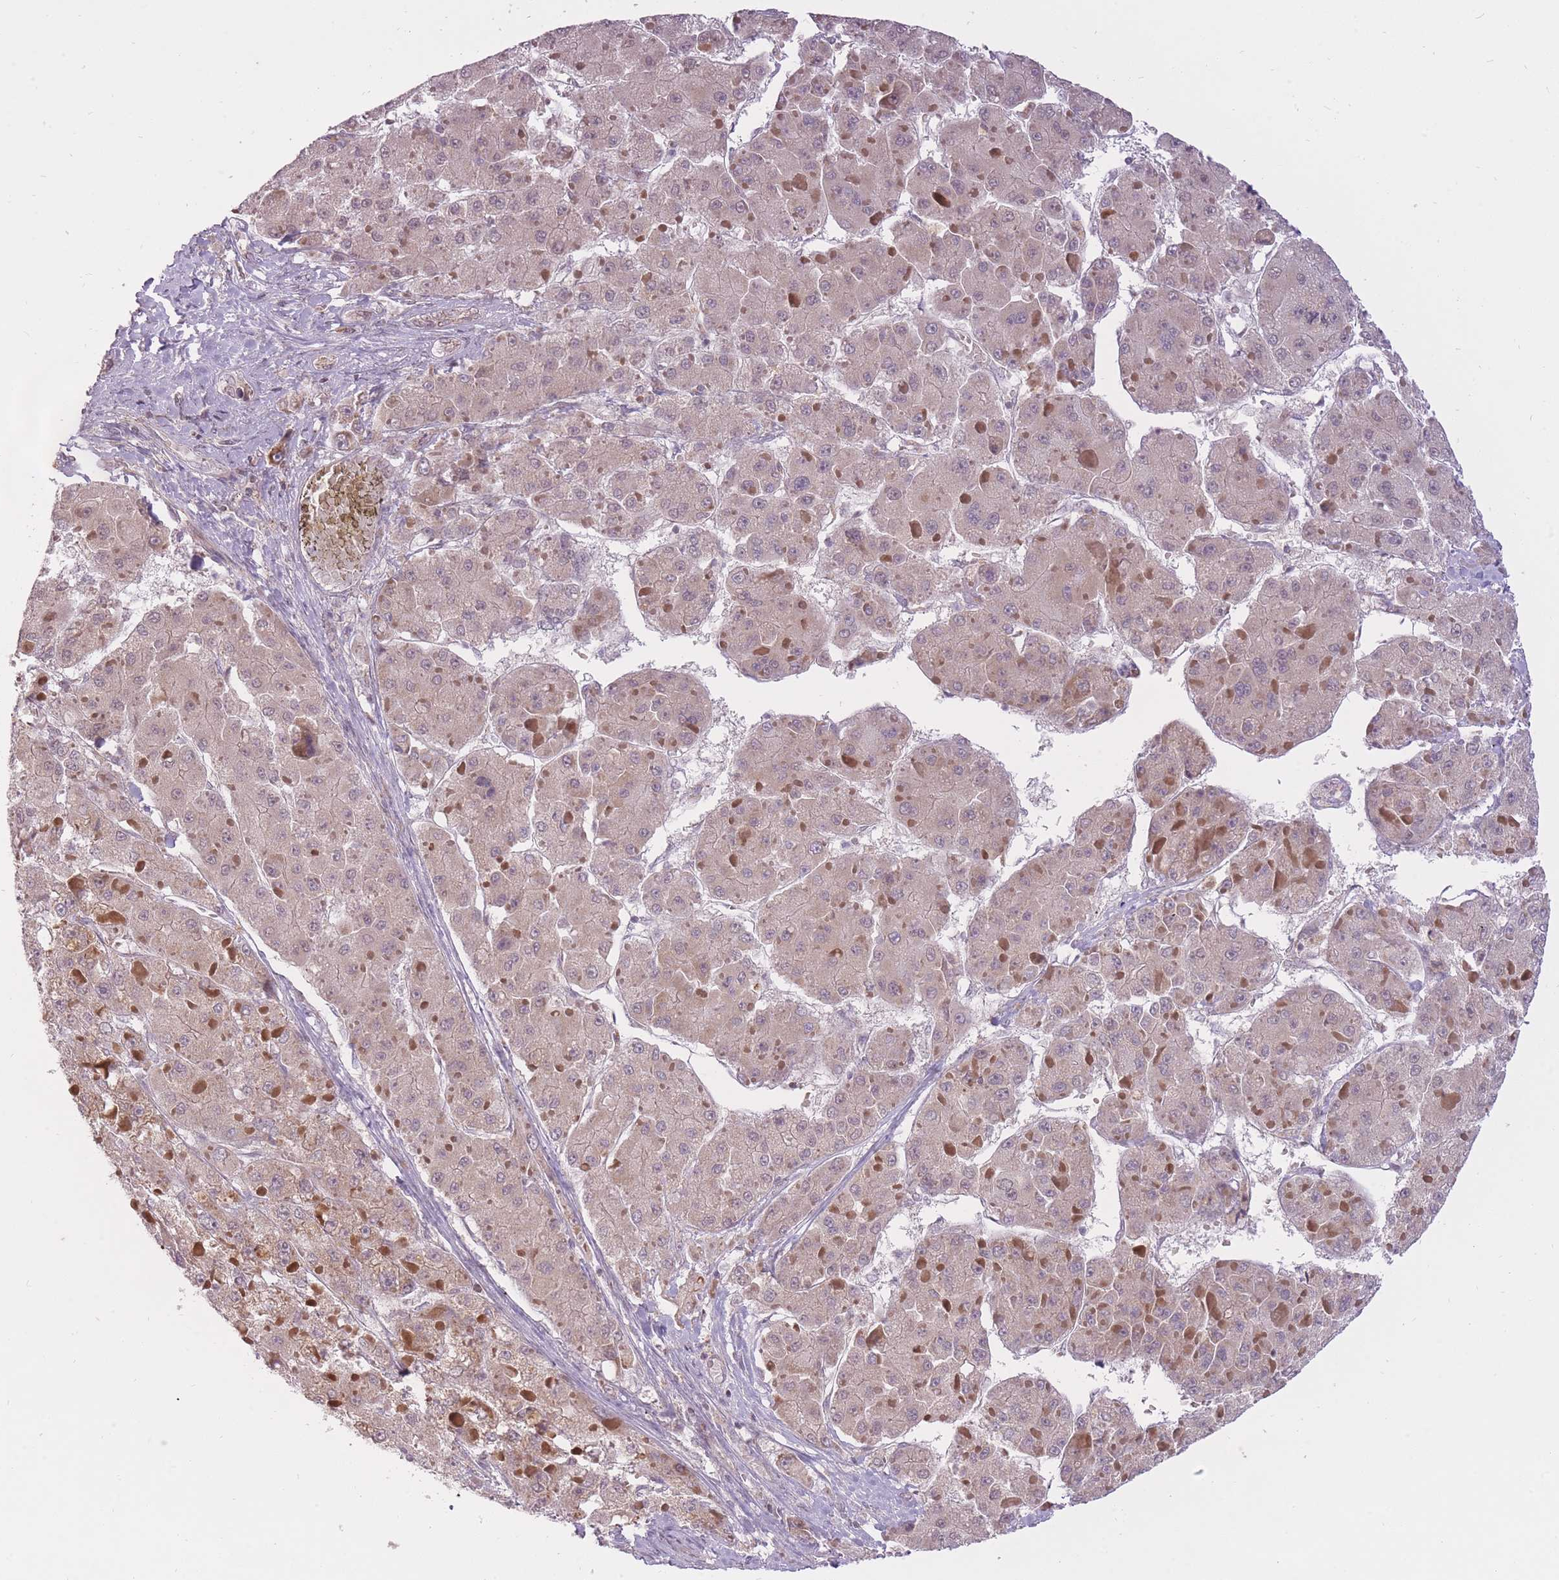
{"staining": {"intensity": "negative", "quantity": "none", "location": "none"}, "tissue": "liver cancer", "cell_type": "Tumor cells", "image_type": "cancer", "snomed": [{"axis": "morphology", "description": "Carcinoma, Hepatocellular, NOS"}, {"axis": "topography", "description": "Liver"}], "caption": "An immunohistochemistry photomicrograph of hepatocellular carcinoma (liver) is shown. There is no staining in tumor cells of hepatocellular carcinoma (liver). (Stains: DAB immunohistochemistry with hematoxylin counter stain, Microscopy: brightfield microscopy at high magnification).", "gene": "LIN7C", "patient": {"sex": "female", "age": 73}}